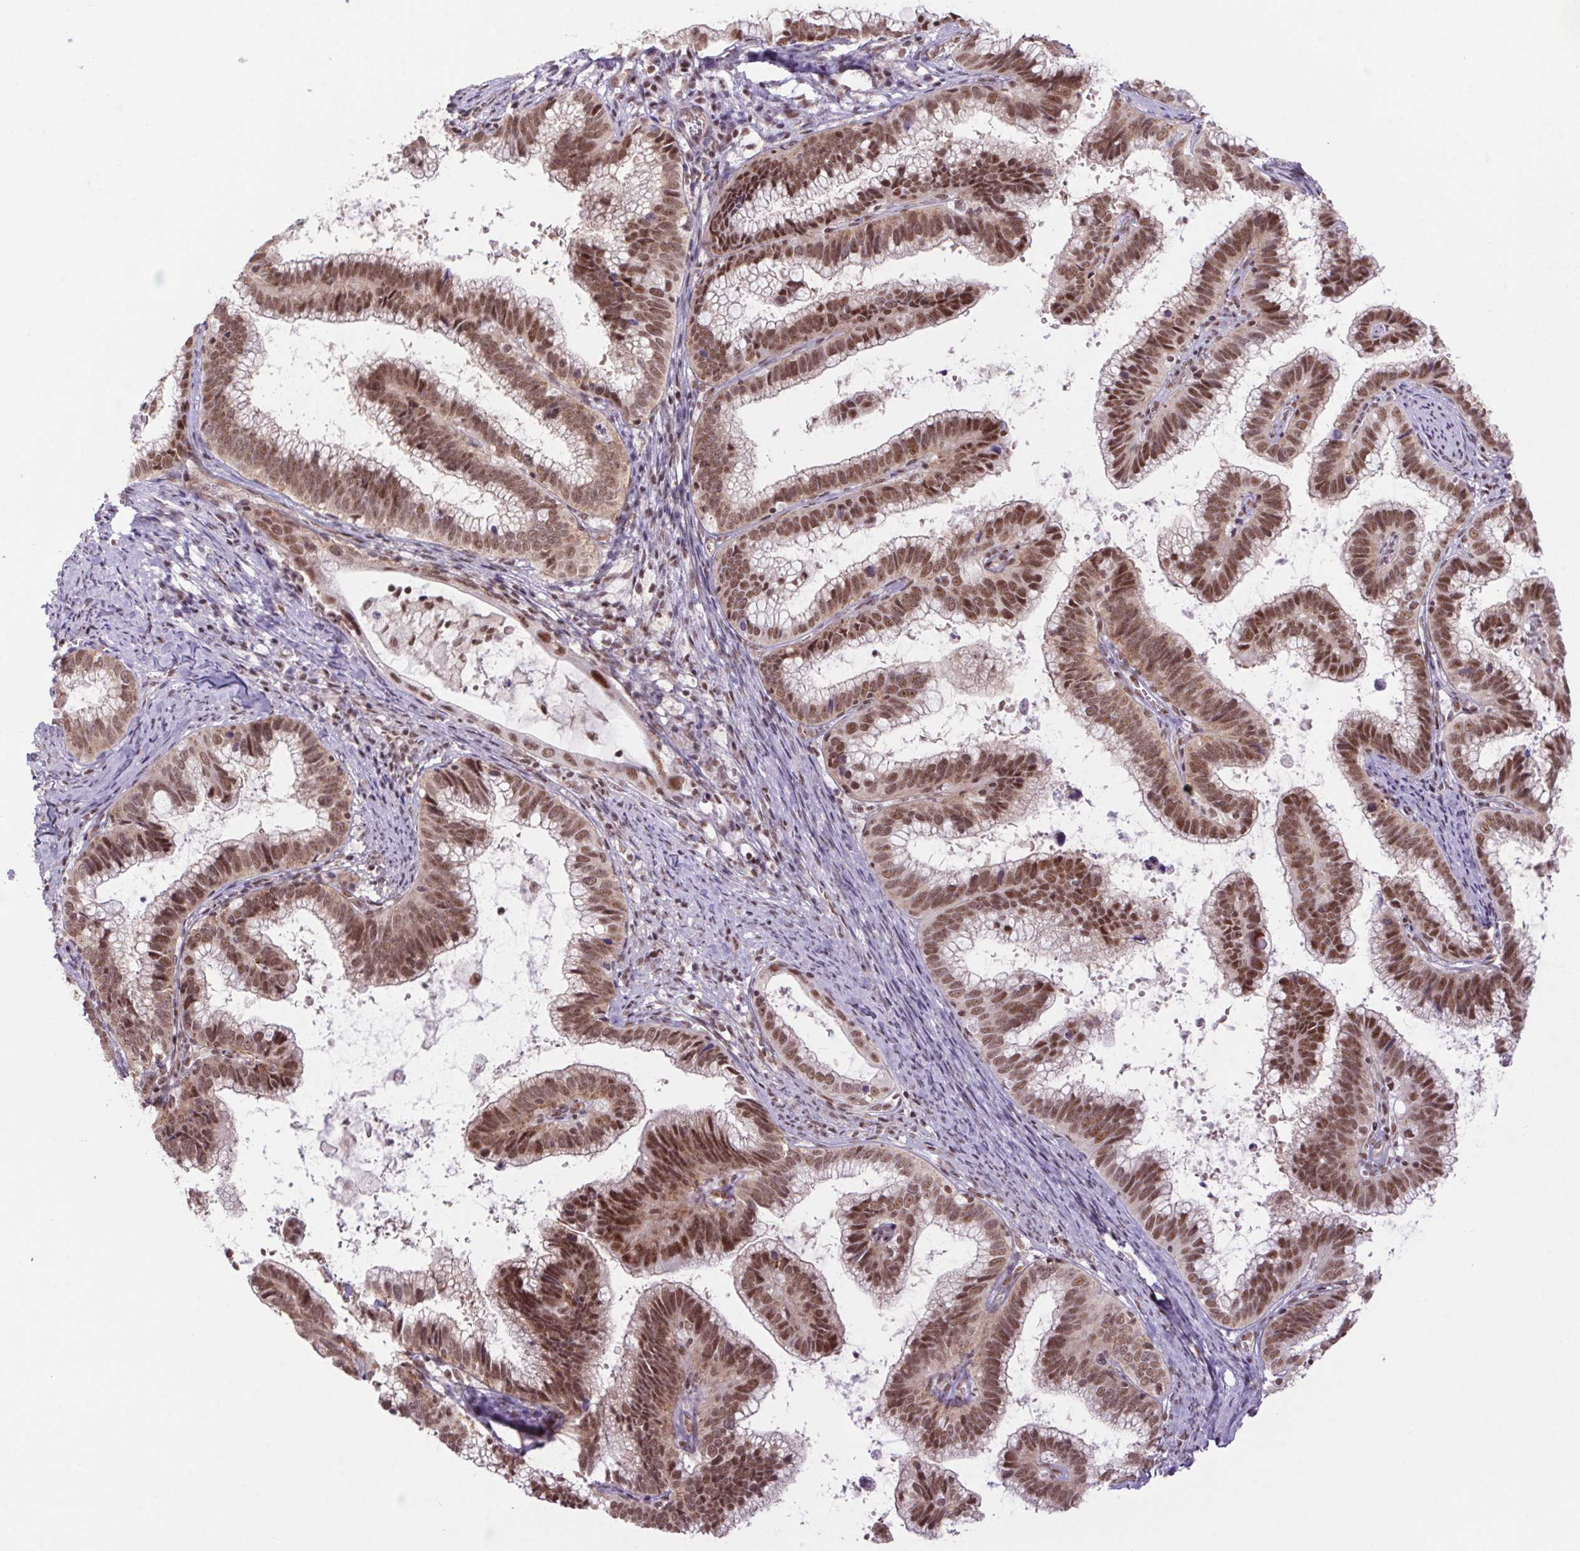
{"staining": {"intensity": "moderate", "quantity": ">75%", "location": "nuclear"}, "tissue": "cervical cancer", "cell_type": "Tumor cells", "image_type": "cancer", "snomed": [{"axis": "morphology", "description": "Adenocarcinoma, NOS"}, {"axis": "topography", "description": "Cervix"}], "caption": "Moderate nuclear expression for a protein is seen in approximately >75% of tumor cells of cervical cancer (adenocarcinoma) using immunohistochemistry.", "gene": "DDX17", "patient": {"sex": "female", "age": 61}}